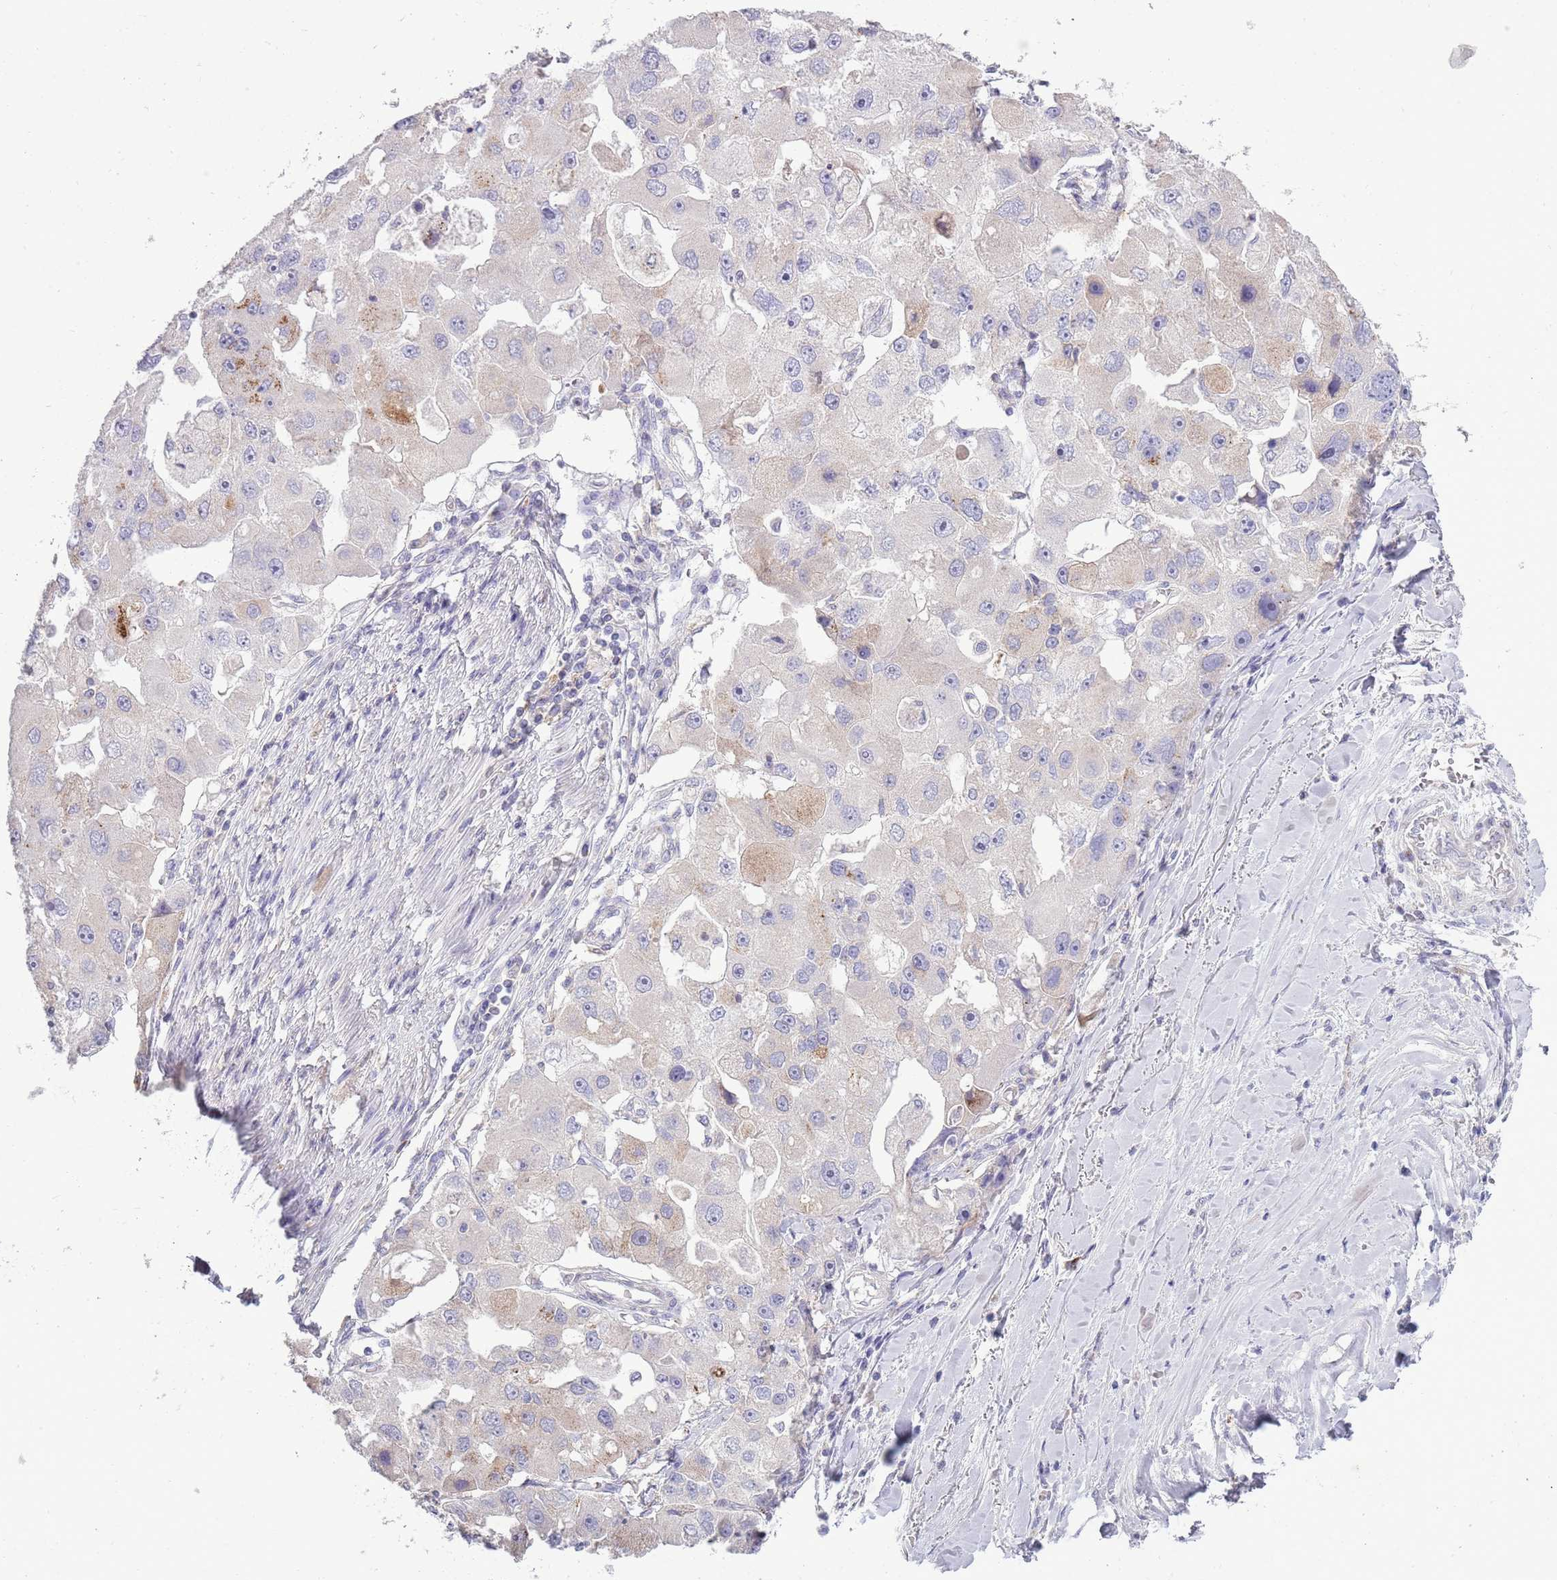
{"staining": {"intensity": "weak", "quantity": "<25%", "location": "cytoplasmic/membranous"}, "tissue": "lung cancer", "cell_type": "Tumor cells", "image_type": "cancer", "snomed": [{"axis": "morphology", "description": "Adenocarcinoma, NOS"}, {"axis": "topography", "description": "Lung"}], "caption": "The histopathology image reveals no significant staining in tumor cells of adenocarcinoma (lung). (DAB (3,3'-diaminobenzidine) IHC with hematoxylin counter stain).", "gene": "ACSBG1", "patient": {"sex": "female", "age": 54}}